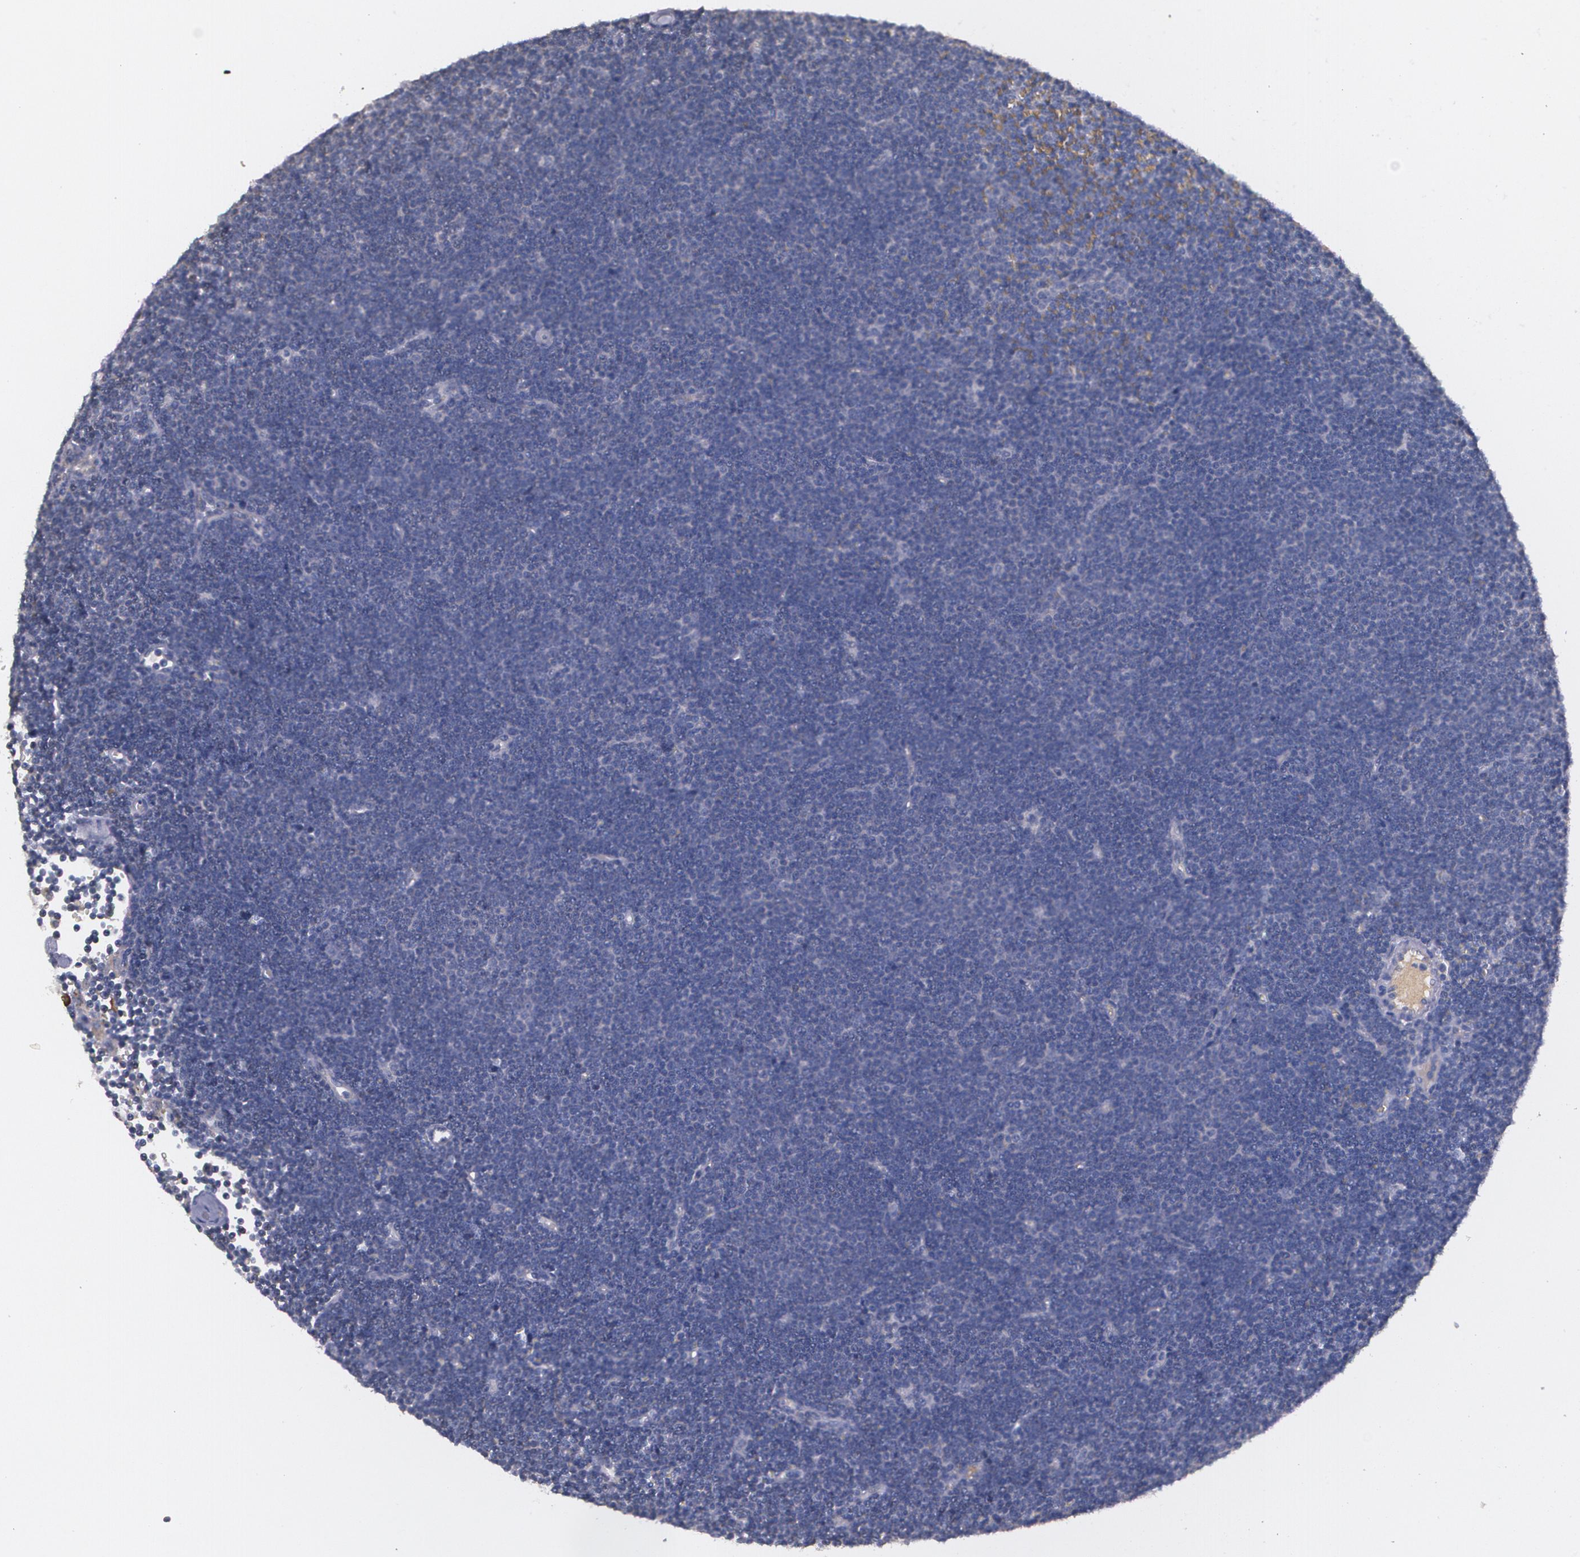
{"staining": {"intensity": "weak", "quantity": "<25%", "location": "cytoplasmic/membranous"}, "tissue": "lymphoma", "cell_type": "Tumor cells", "image_type": "cancer", "snomed": [{"axis": "morphology", "description": "Malignant lymphoma, non-Hodgkin's type, Low grade"}, {"axis": "topography", "description": "Lymph node"}], "caption": "Tumor cells are negative for protein expression in human malignant lymphoma, non-Hodgkin's type (low-grade). (DAB (3,3'-diaminobenzidine) immunohistochemistry (IHC), high magnification).", "gene": "AMBP", "patient": {"sex": "female", "age": 73}}